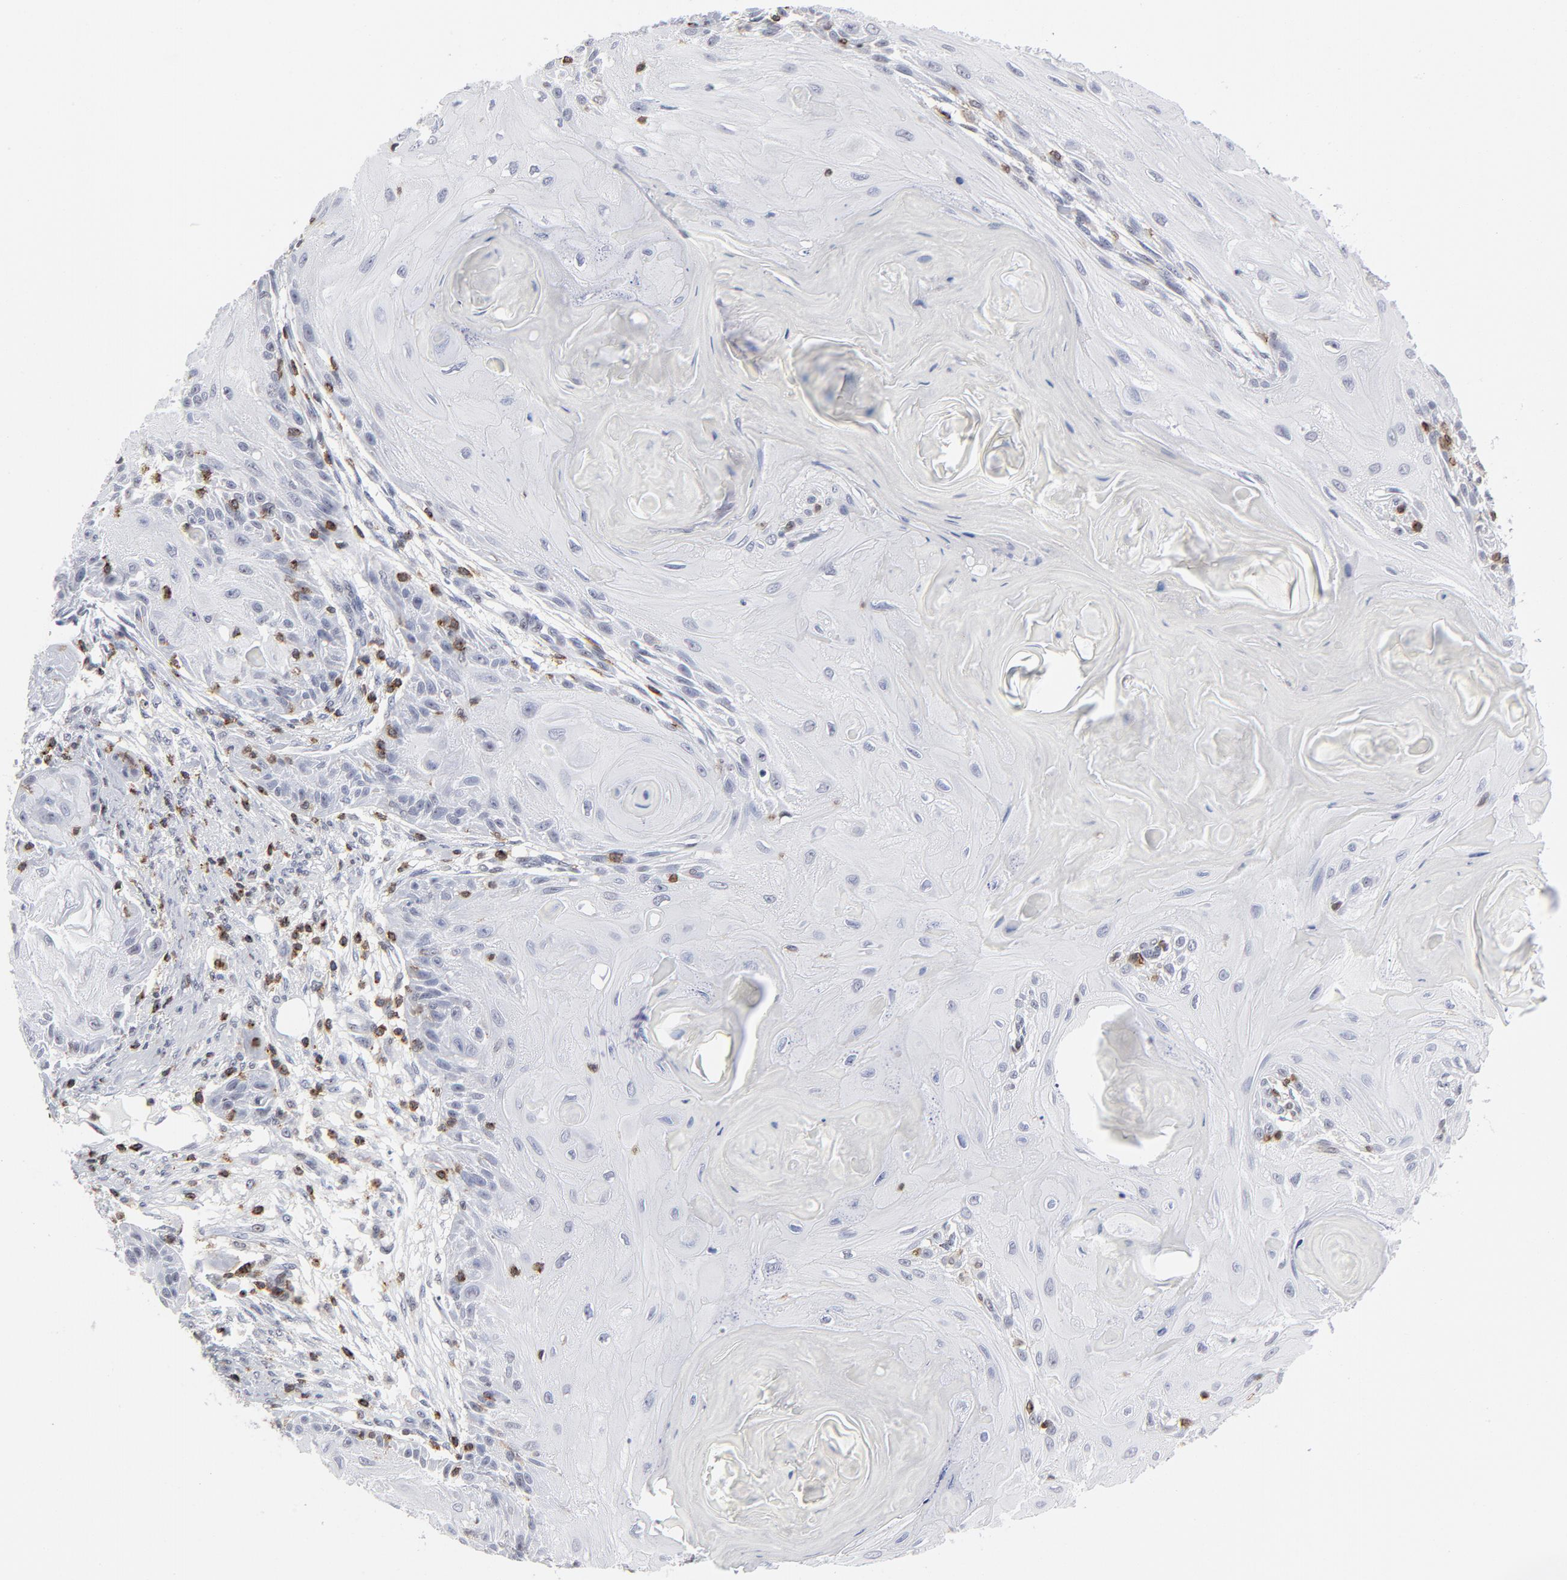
{"staining": {"intensity": "negative", "quantity": "none", "location": "none"}, "tissue": "skin cancer", "cell_type": "Tumor cells", "image_type": "cancer", "snomed": [{"axis": "morphology", "description": "Squamous cell carcinoma, NOS"}, {"axis": "topography", "description": "Skin"}], "caption": "A micrograph of human skin cancer is negative for staining in tumor cells.", "gene": "CD2", "patient": {"sex": "female", "age": 88}}